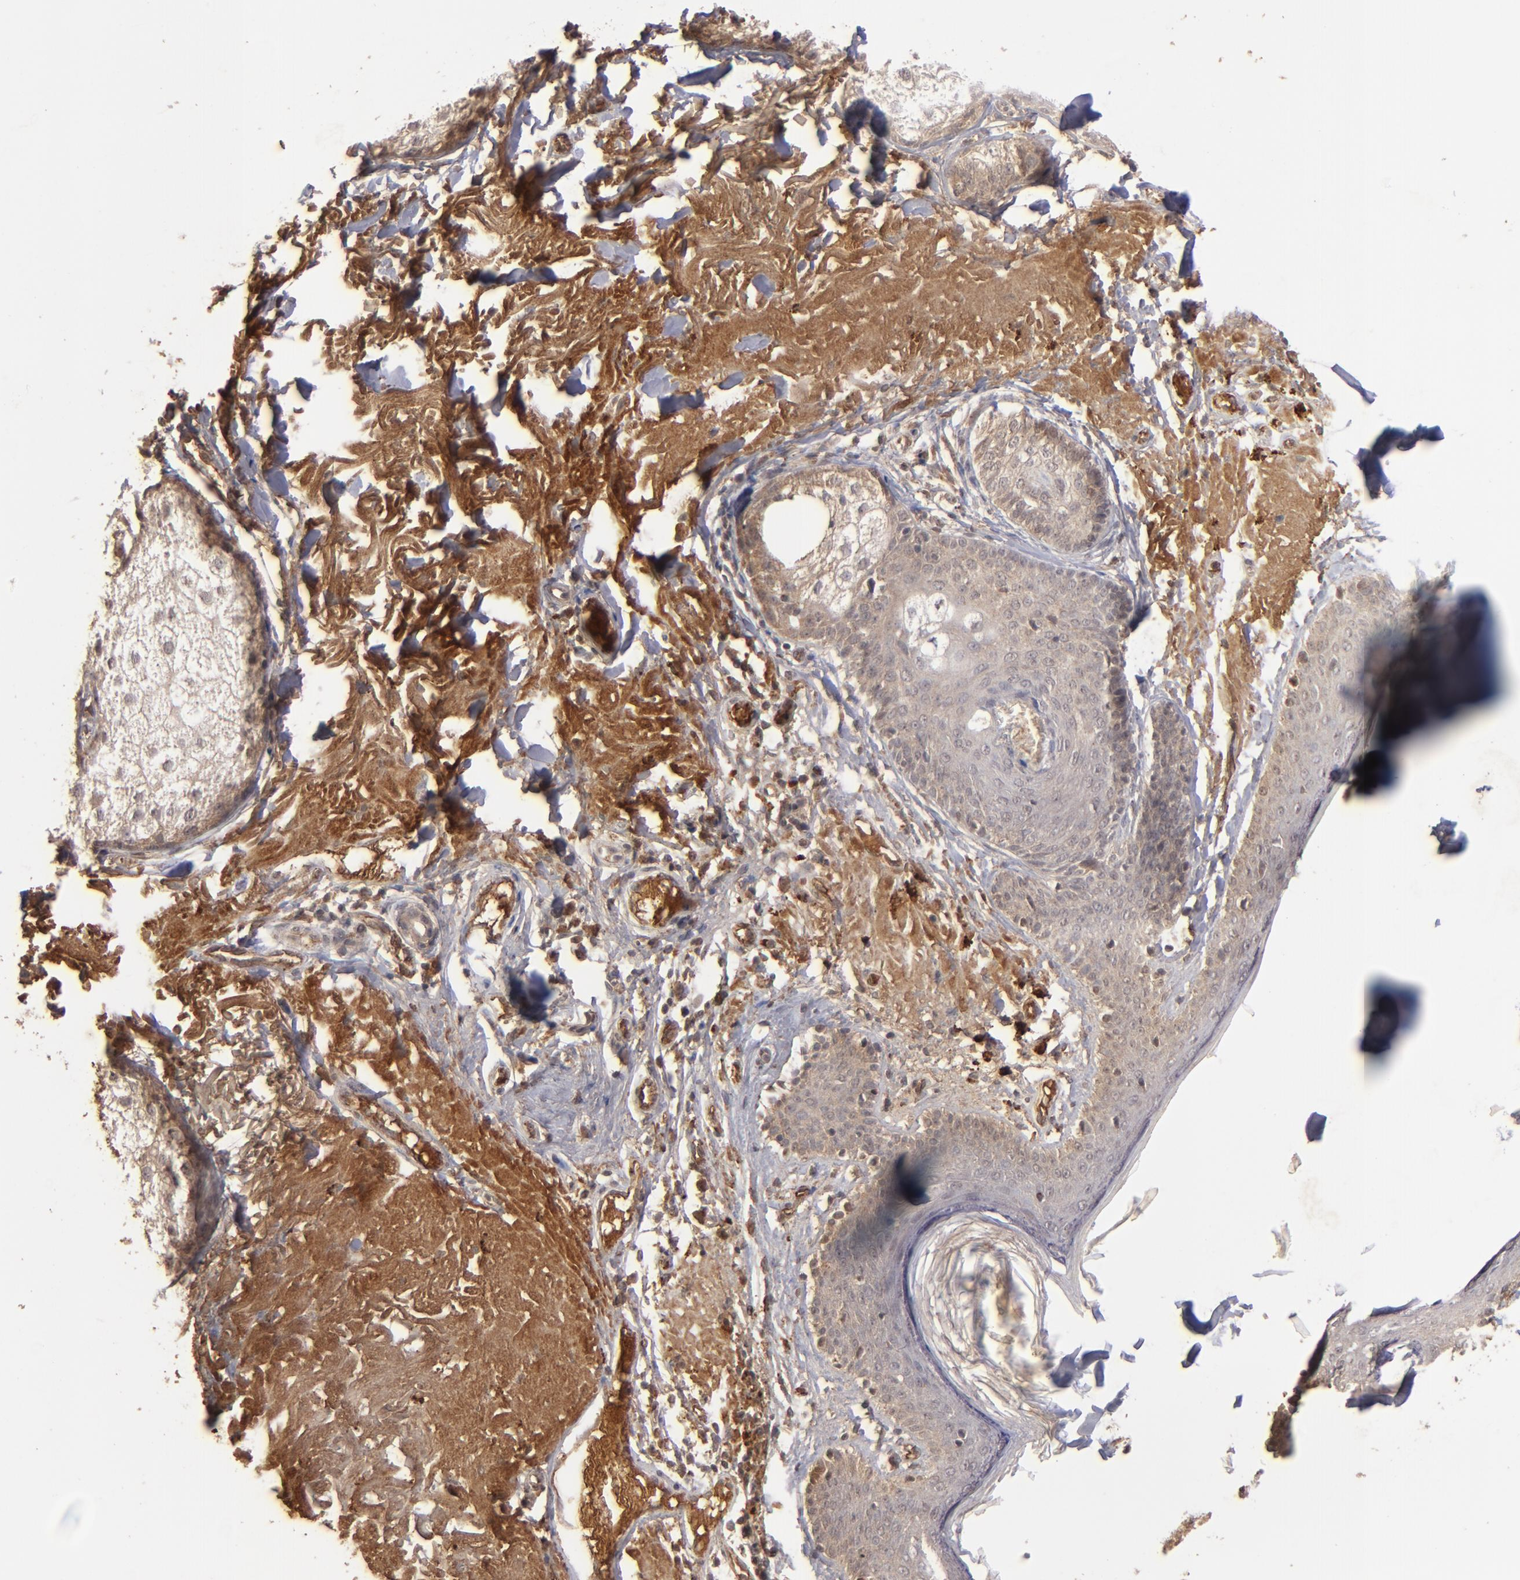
{"staining": {"intensity": "strong", "quantity": ">75%", "location": "cytoplasmic/membranous"}, "tissue": "skin cancer", "cell_type": "Tumor cells", "image_type": "cancer", "snomed": [{"axis": "morphology", "description": "Basal cell carcinoma"}, {"axis": "topography", "description": "Skin"}], "caption": "DAB immunohistochemical staining of skin basal cell carcinoma exhibits strong cytoplasmic/membranous protein staining in approximately >75% of tumor cells. (Stains: DAB (3,3'-diaminobenzidine) in brown, nuclei in blue, Microscopy: brightfield microscopy at high magnification).", "gene": "TENM1", "patient": {"sex": "male", "age": 74}}